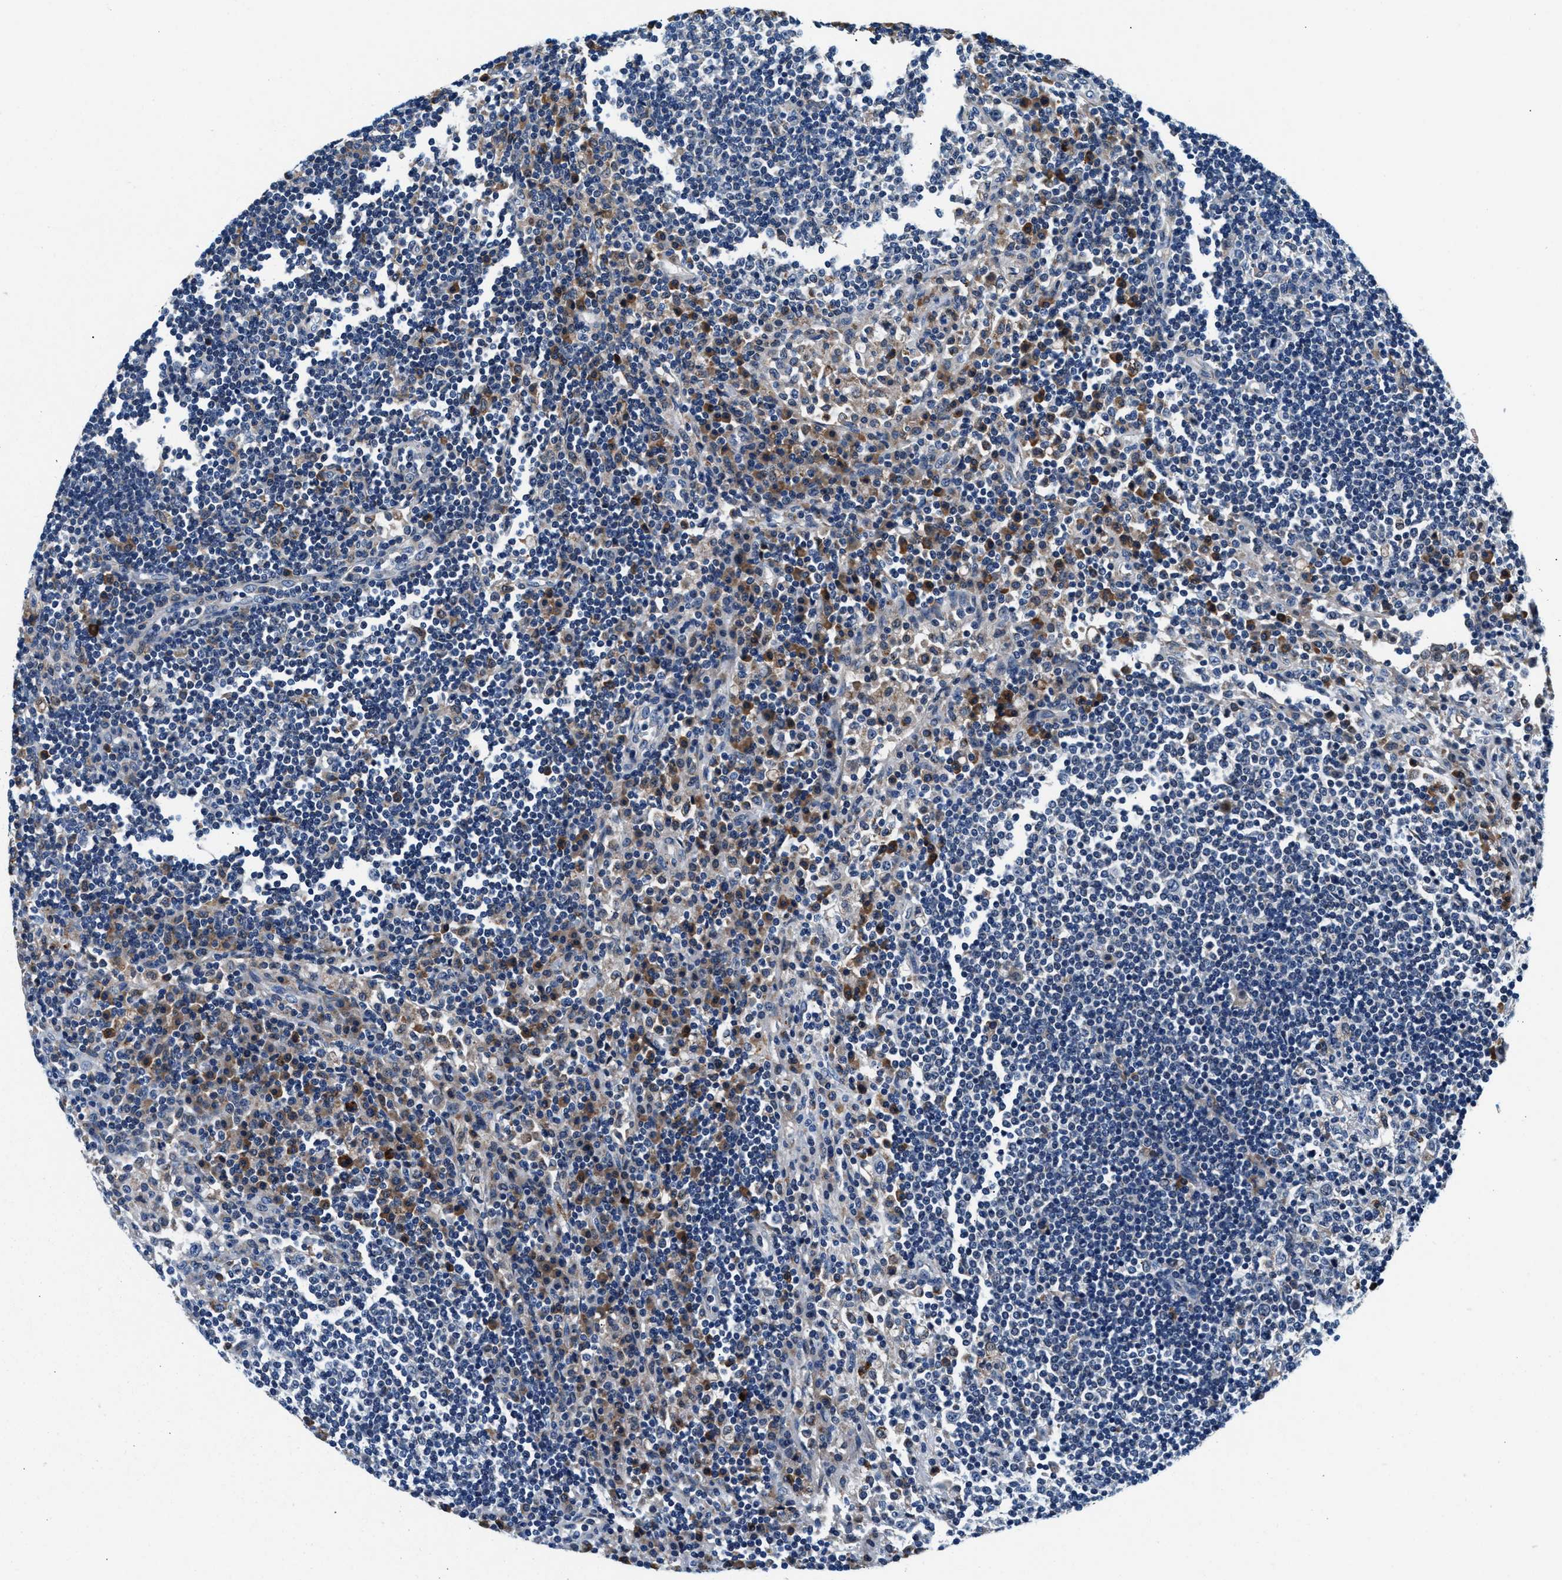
{"staining": {"intensity": "negative", "quantity": "none", "location": "none"}, "tissue": "lymph node", "cell_type": "Germinal center cells", "image_type": "normal", "snomed": [{"axis": "morphology", "description": "Normal tissue, NOS"}, {"axis": "topography", "description": "Lymph node"}], "caption": "Lymph node stained for a protein using immunohistochemistry demonstrates no expression germinal center cells.", "gene": "SLFN11", "patient": {"sex": "female", "age": 53}}